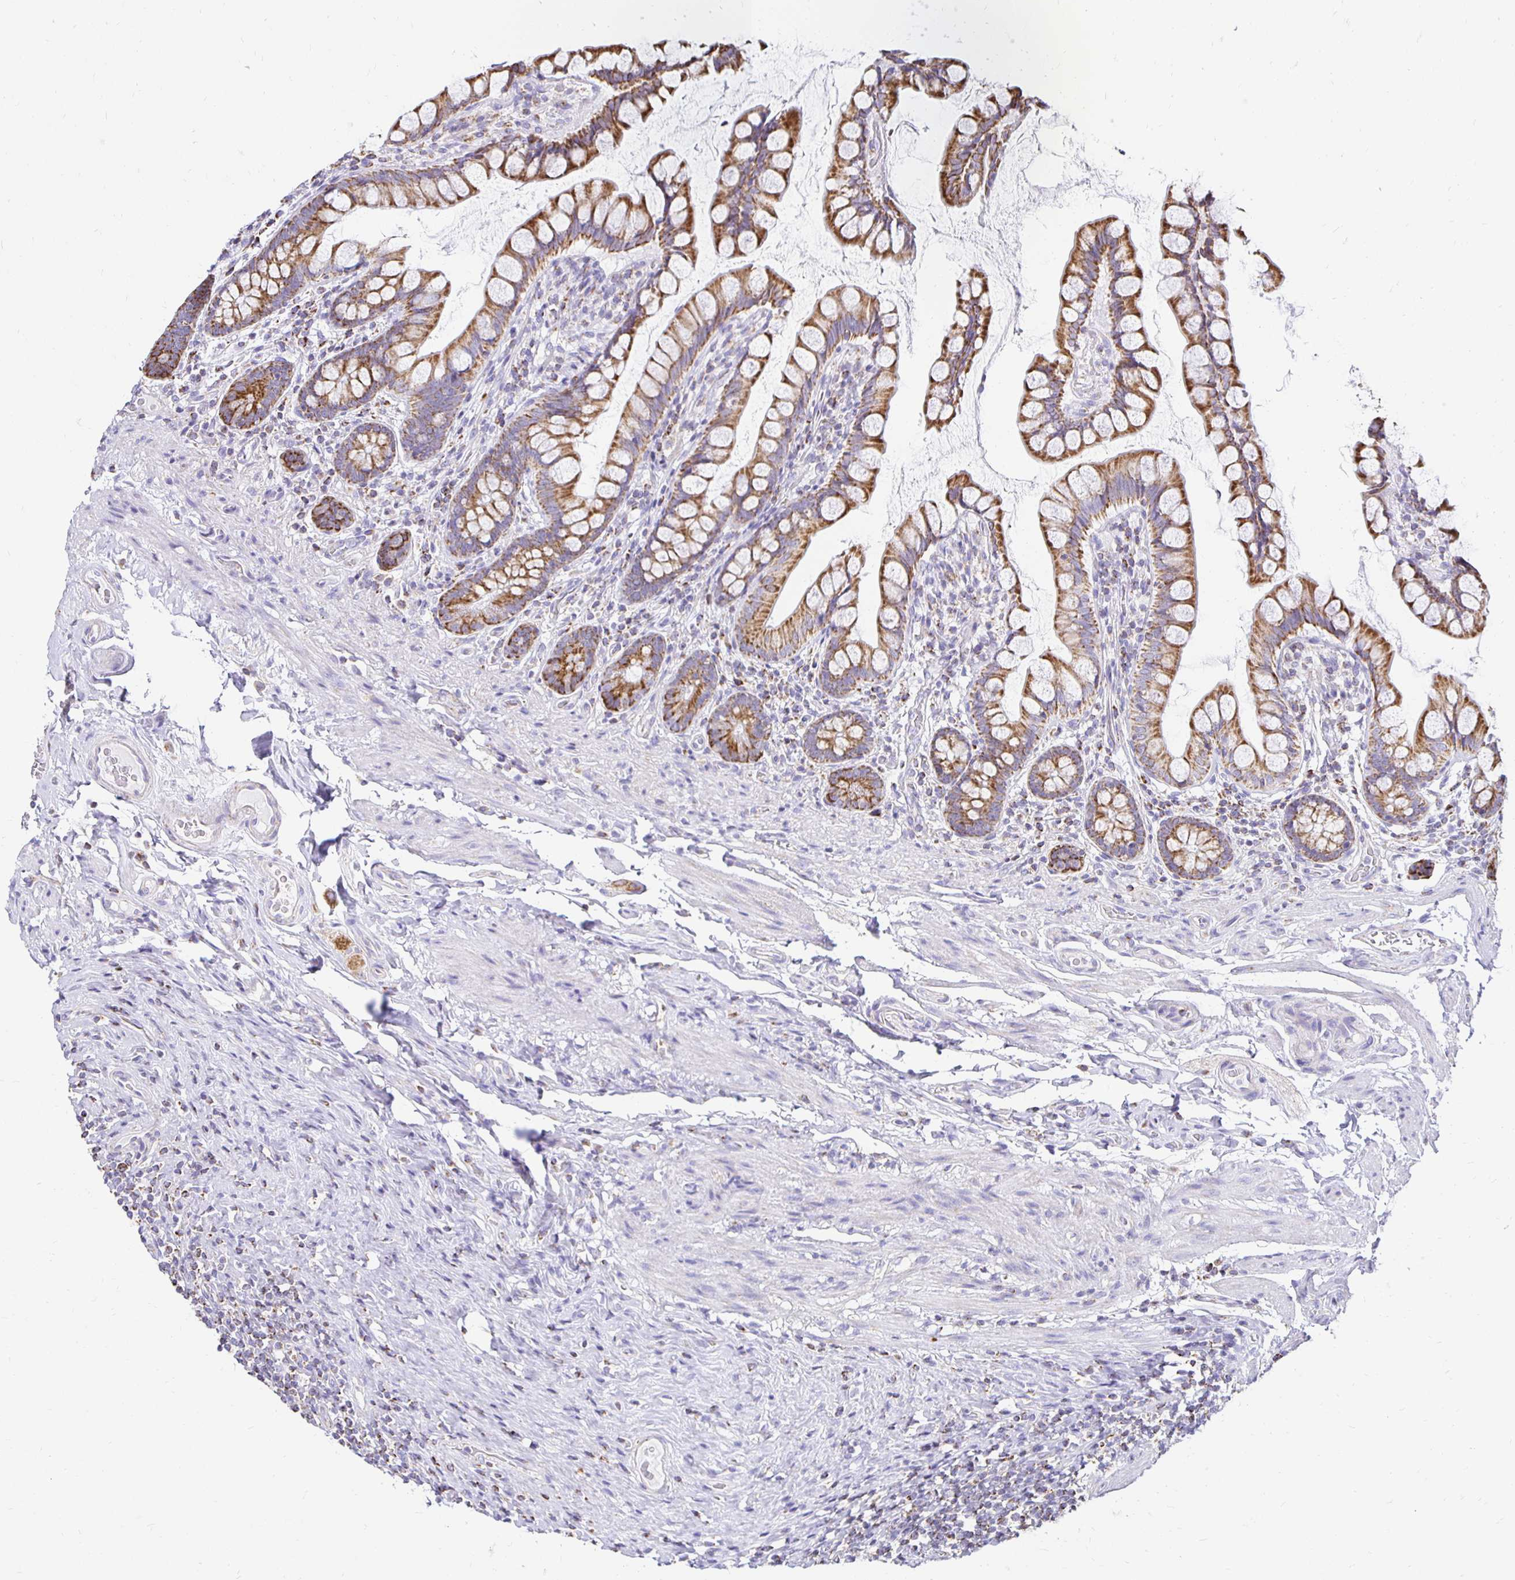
{"staining": {"intensity": "strong", "quantity": ">75%", "location": "cytoplasmic/membranous"}, "tissue": "small intestine", "cell_type": "Glandular cells", "image_type": "normal", "snomed": [{"axis": "morphology", "description": "Normal tissue, NOS"}, {"axis": "topography", "description": "Small intestine"}], "caption": "Immunohistochemistry image of unremarkable small intestine: small intestine stained using IHC exhibits high levels of strong protein expression localized specifically in the cytoplasmic/membranous of glandular cells, appearing as a cytoplasmic/membranous brown color.", "gene": "PLAAT2", "patient": {"sex": "male", "age": 70}}